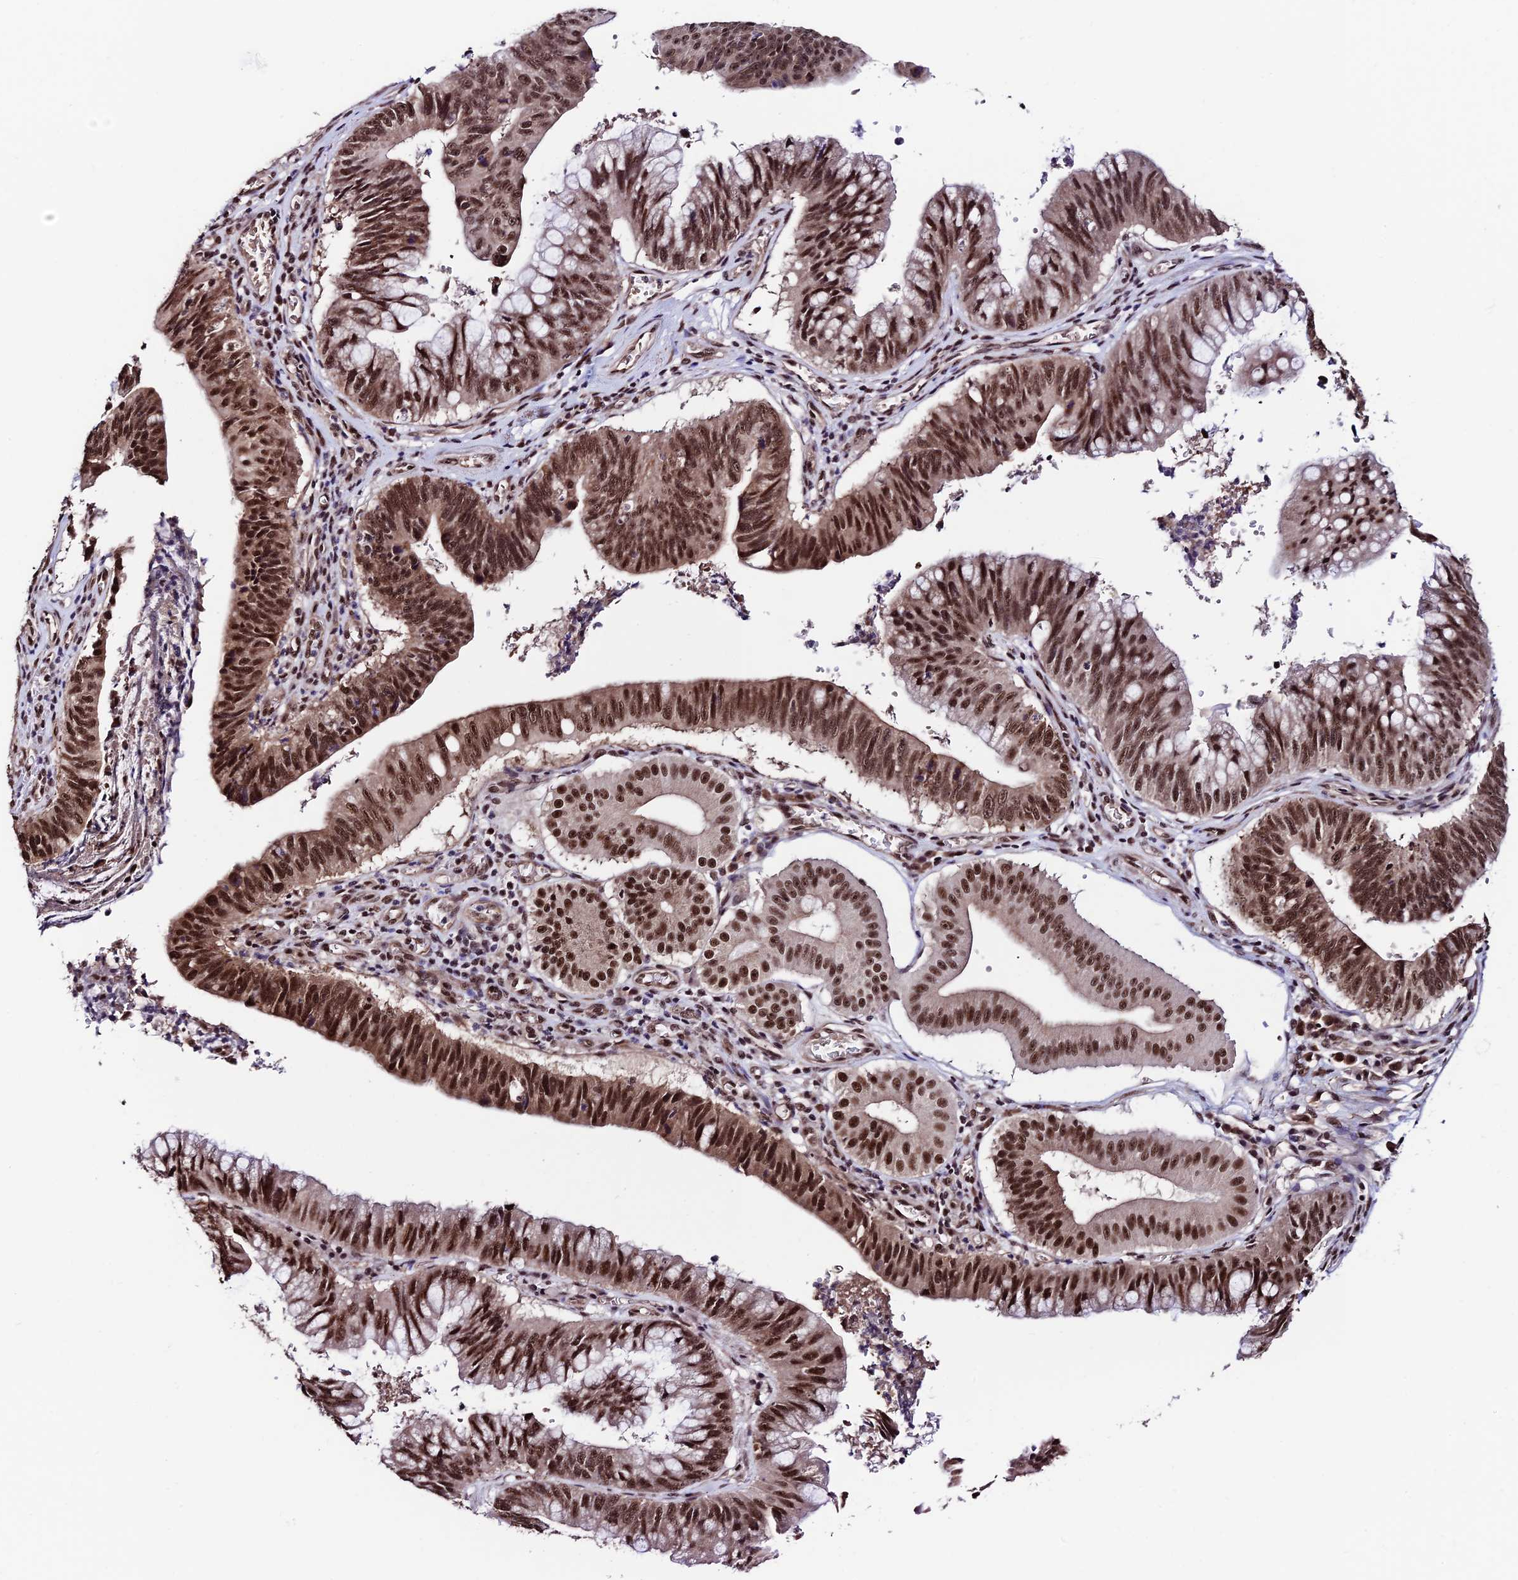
{"staining": {"intensity": "strong", "quantity": ">75%", "location": "cytoplasmic/membranous,nuclear"}, "tissue": "stomach cancer", "cell_type": "Tumor cells", "image_type": "cancer", "snomed": [{"axis": "morphology", "description": "Adenocarcinoma, NOS"}, {"axis": "topography", "description": "Stomach"}], "caption": "Immunohistochemistry (DAB (3,3'-diaminobenzidine)) staining of adenocarcinoma (stomach) exhibits strong cytoplasmic/membranous and nuclear protein expression in approximately >75% of tumor cells.", "gene": "RBM42", "patient": {"sex": "male", "age": 59}}